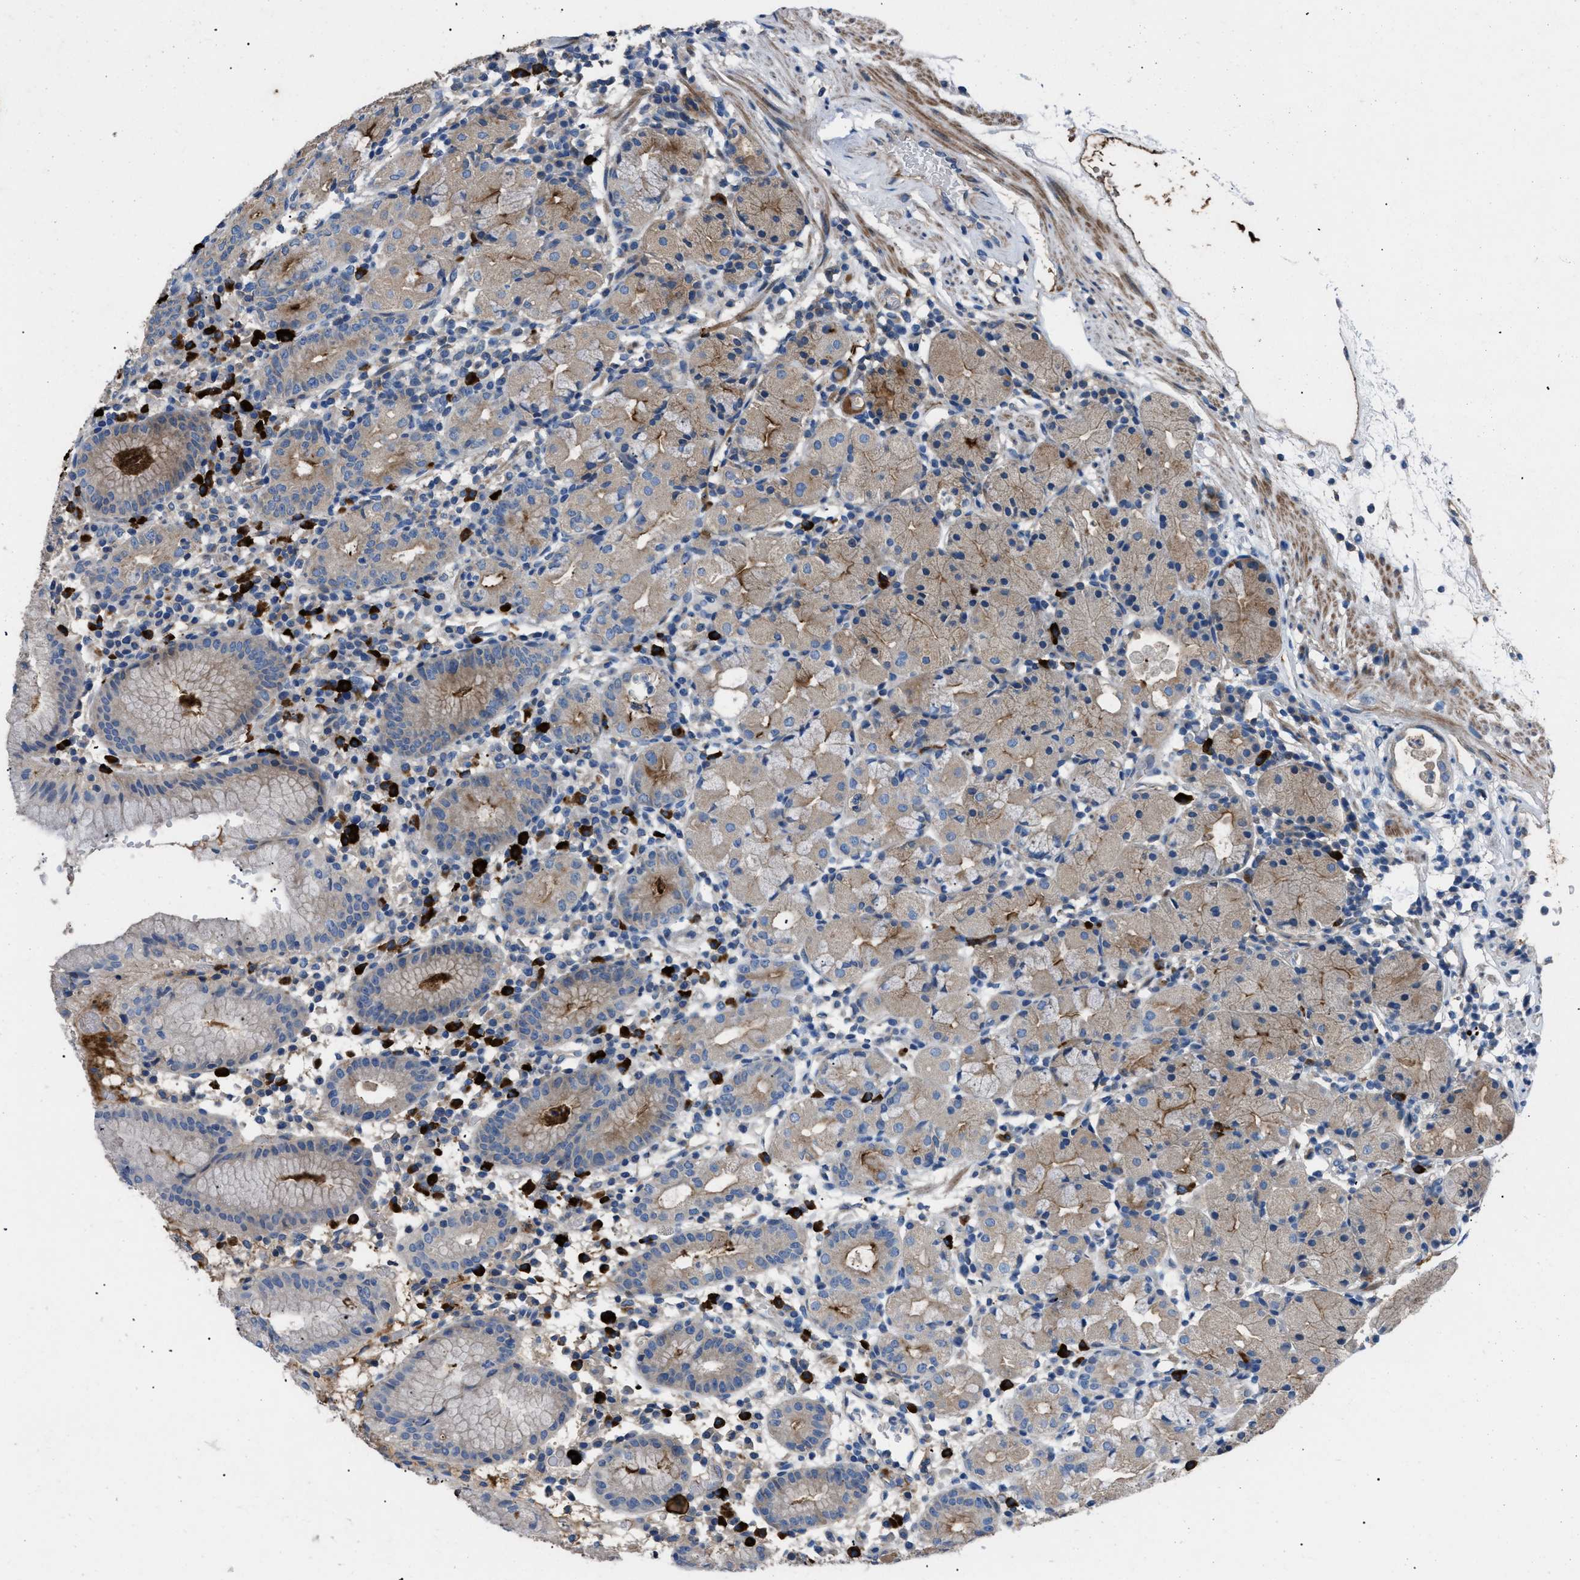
{"staining": {"intensity": "moderate", "quantity": "<25%", "location": "cytoplasmic/membranous"}, "tissue": "stomach", "cell_type": "Glandular cells", "image_type": "normal", "snomed": [{"axis": "morphology", "description": "Normal tissue, NOS"}, {"axis": "topography", "description": "Stomach"}, {"axis": "topography", "description": "Stomach, lower"}], "caption": "A low amount of moderate cytoplasmic/membranous staining is identified in approximately <25% of glandular cells in normal stomach. Using DAB (brown) and hematoxylin (blue) stains, captured at high magnification using brightfield microscopy.", "gene": "SGCZ", "patient": {"sex": "female", "age": 75}}